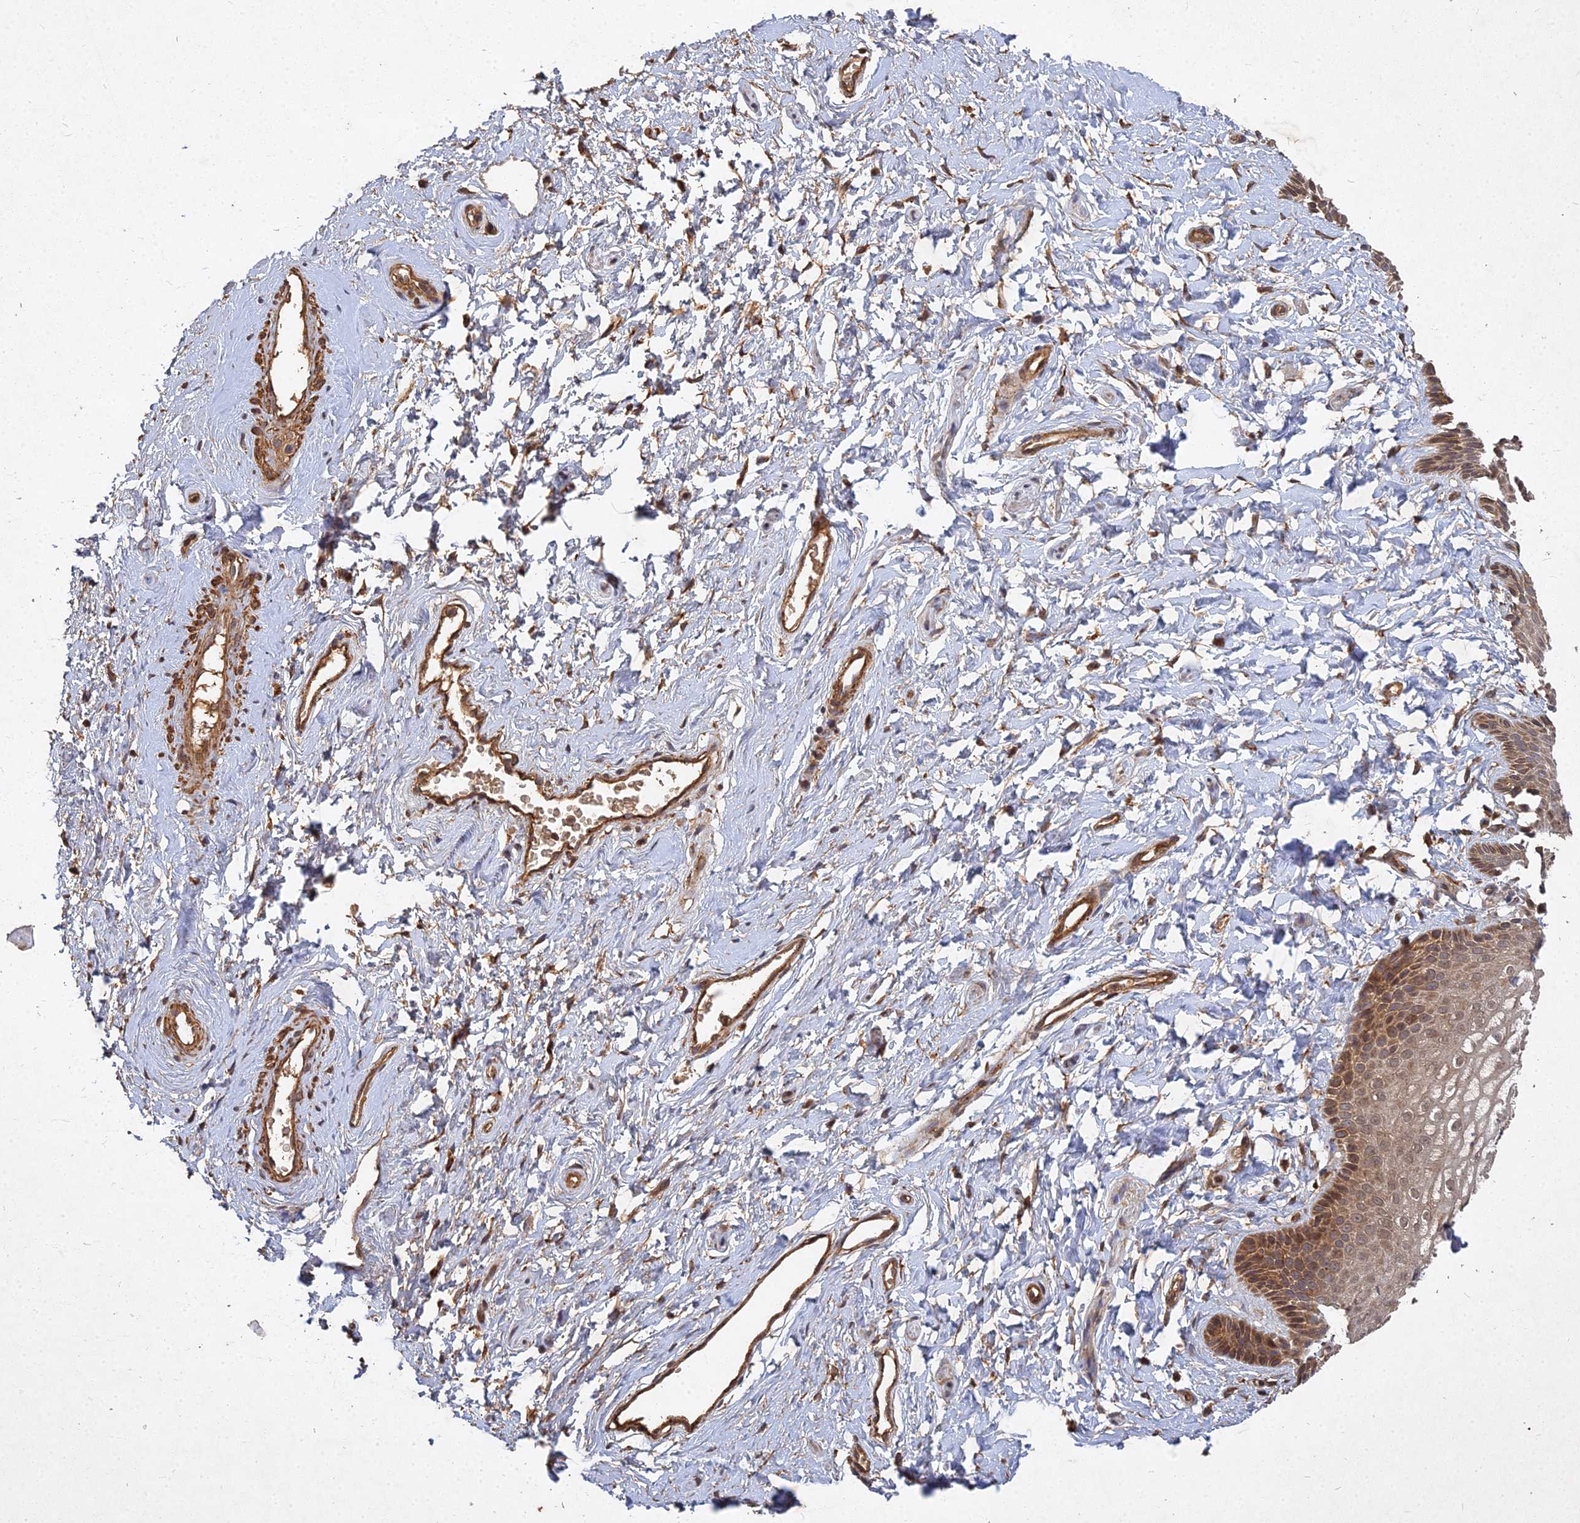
{"staining": {"intensity": "moderate", "quantity": "25%-75%", "location": "cytoplasmic/membranous"}, "tissue": "vagina", "cell_type": "Squamous epithelial cells", "image_type": "normal", "snomed": [{"axis": "morphology", "description": "Normal tissue, NOS"}, {"axis": "topography", "description": "Vagina"}, {"axis": "topography", "description": "Cervix"}], "caption": "IHC (DAB (3,3'-diaminobenzidine)) staining of benign human vagina shows moderate cytoplasmic/membranous protein positivity in about 25%-75% of squamous epithelial cells. Nuclei are stained in blue.", "gene": "UBE2W", "patient": {"sex": "female", "age": 40}}